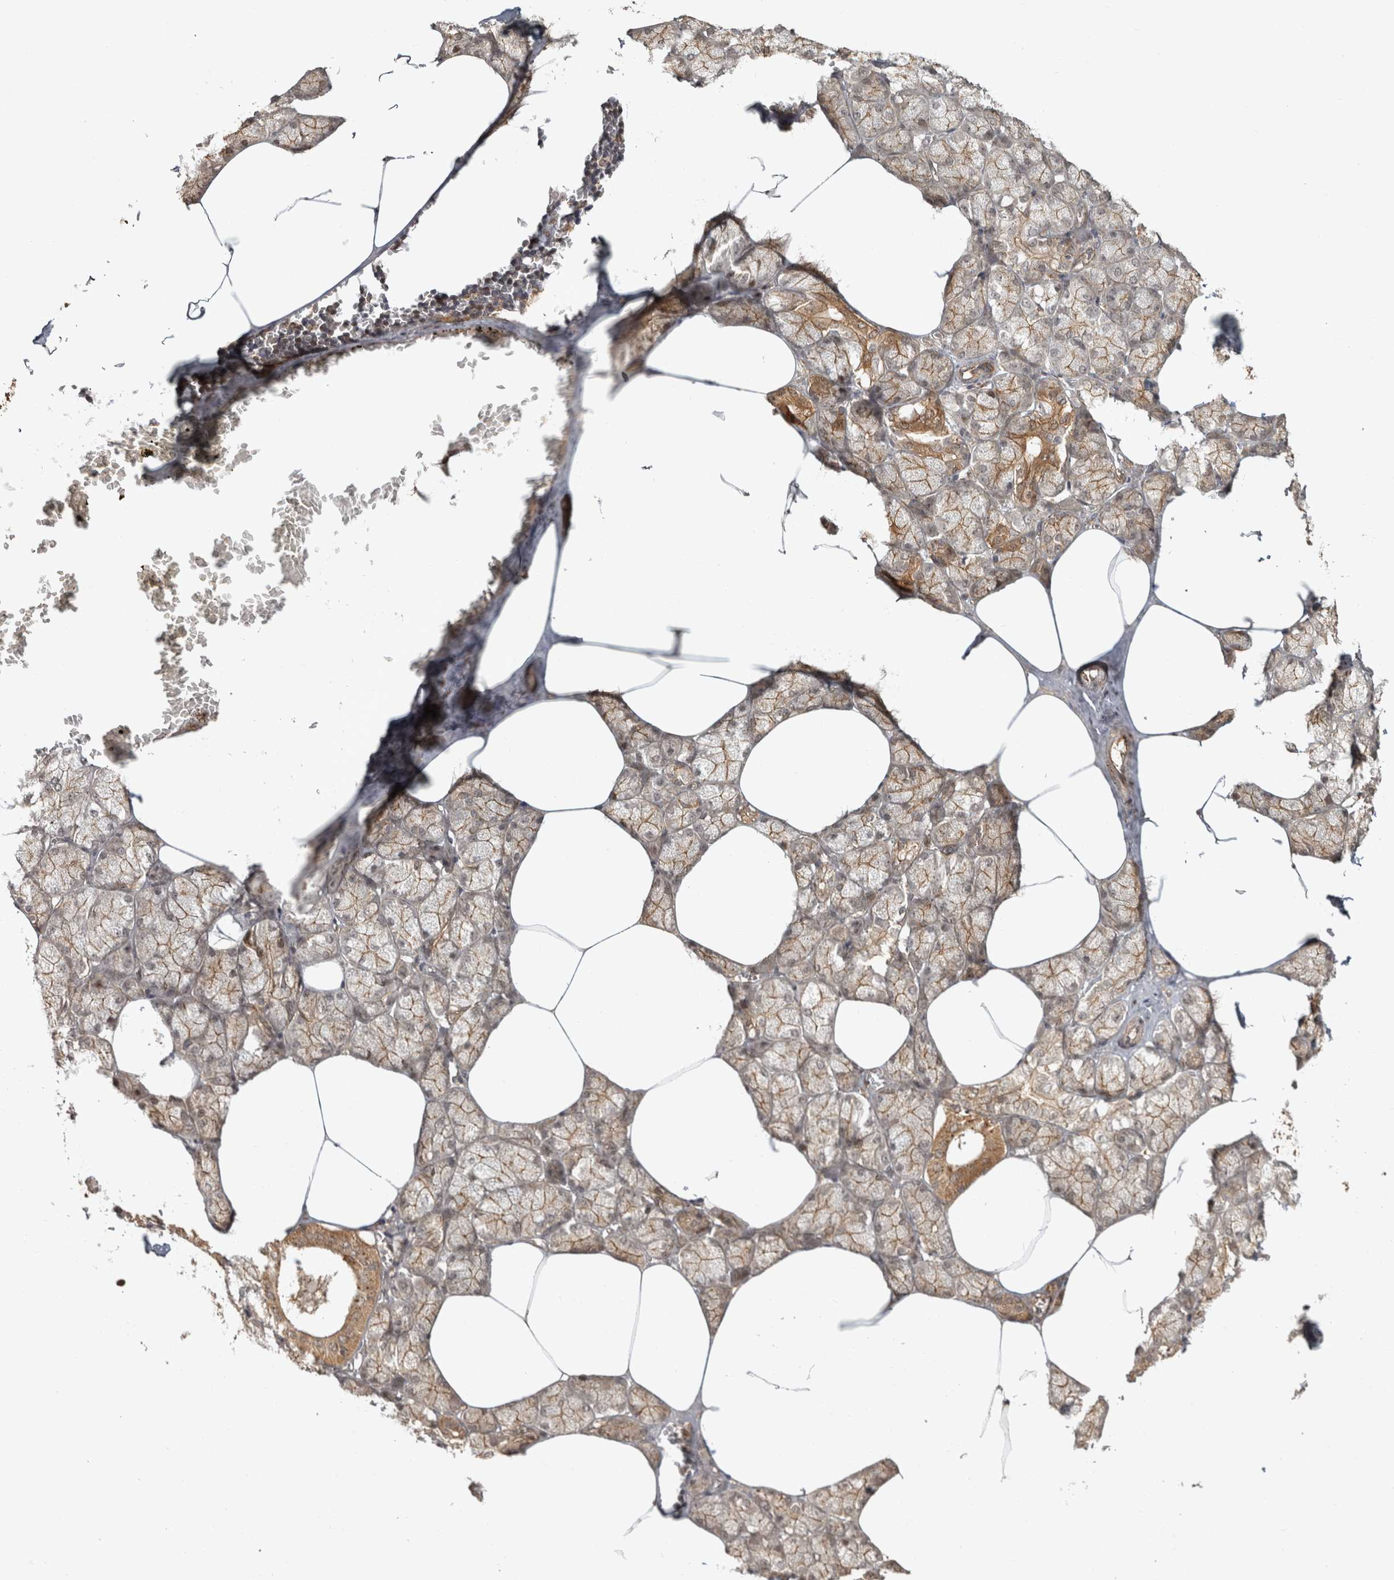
{"staining": {"intensity": "moderate", "quantity": ">75%", "location": "cytoplasmic/membranous"}, "tissue": "salivary gland", "cell_type": "Glandular cells", "image_type": "normal", "snomed": [{"axis": "morphology", "description": "Normal tissue, NOS"}, {"axis": "topography", "description": "Salivary gland"}], "caption": "Immunohistochemistry (IHC) micrograph of normal salivary gland stained for a protein (brown), which exhibits medium levels of moderate cytoplasmic/membranous staining in about >75% of glandular cells.", "gene": "CAMSAP2", "patient": {"sex": "male", "age": 62}}